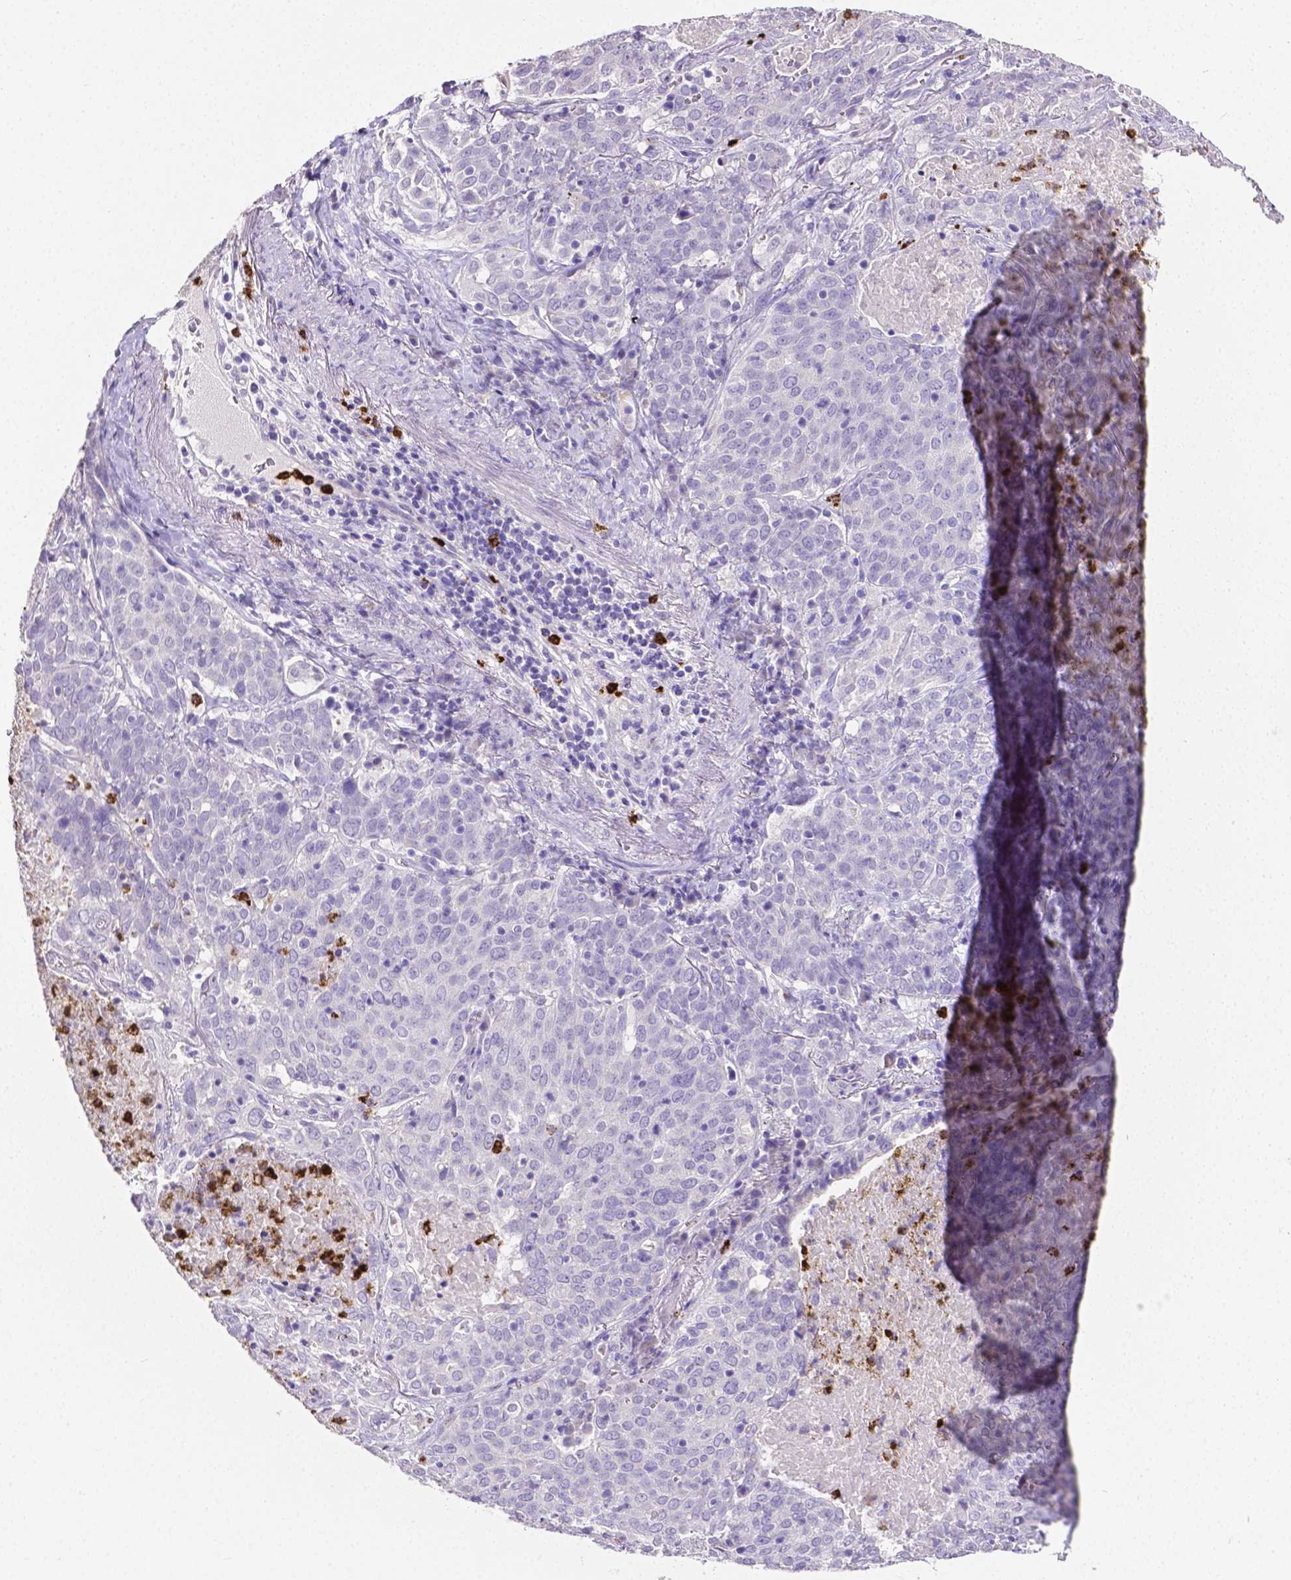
{"staining": {"intensity": "negative", "quantity": "none", "location": "none"}, "tissue": "lung cancer", "cell_type": "Tumor cells", "image_type": "cancer", "snomed": [{"axis": "morphology", "description": "Squamous cell carcinoma, NOS"}, {"axis": "topography", "description": "Lung"}], "caption": "DAB immunohistochemical staining of human lung cancer demonstrates no significant staining in tumor cells. (IHC, brightfield microscopy, high magnification).", "gene": "MMP9", "patient": {"sex": "male", "age": 82}}